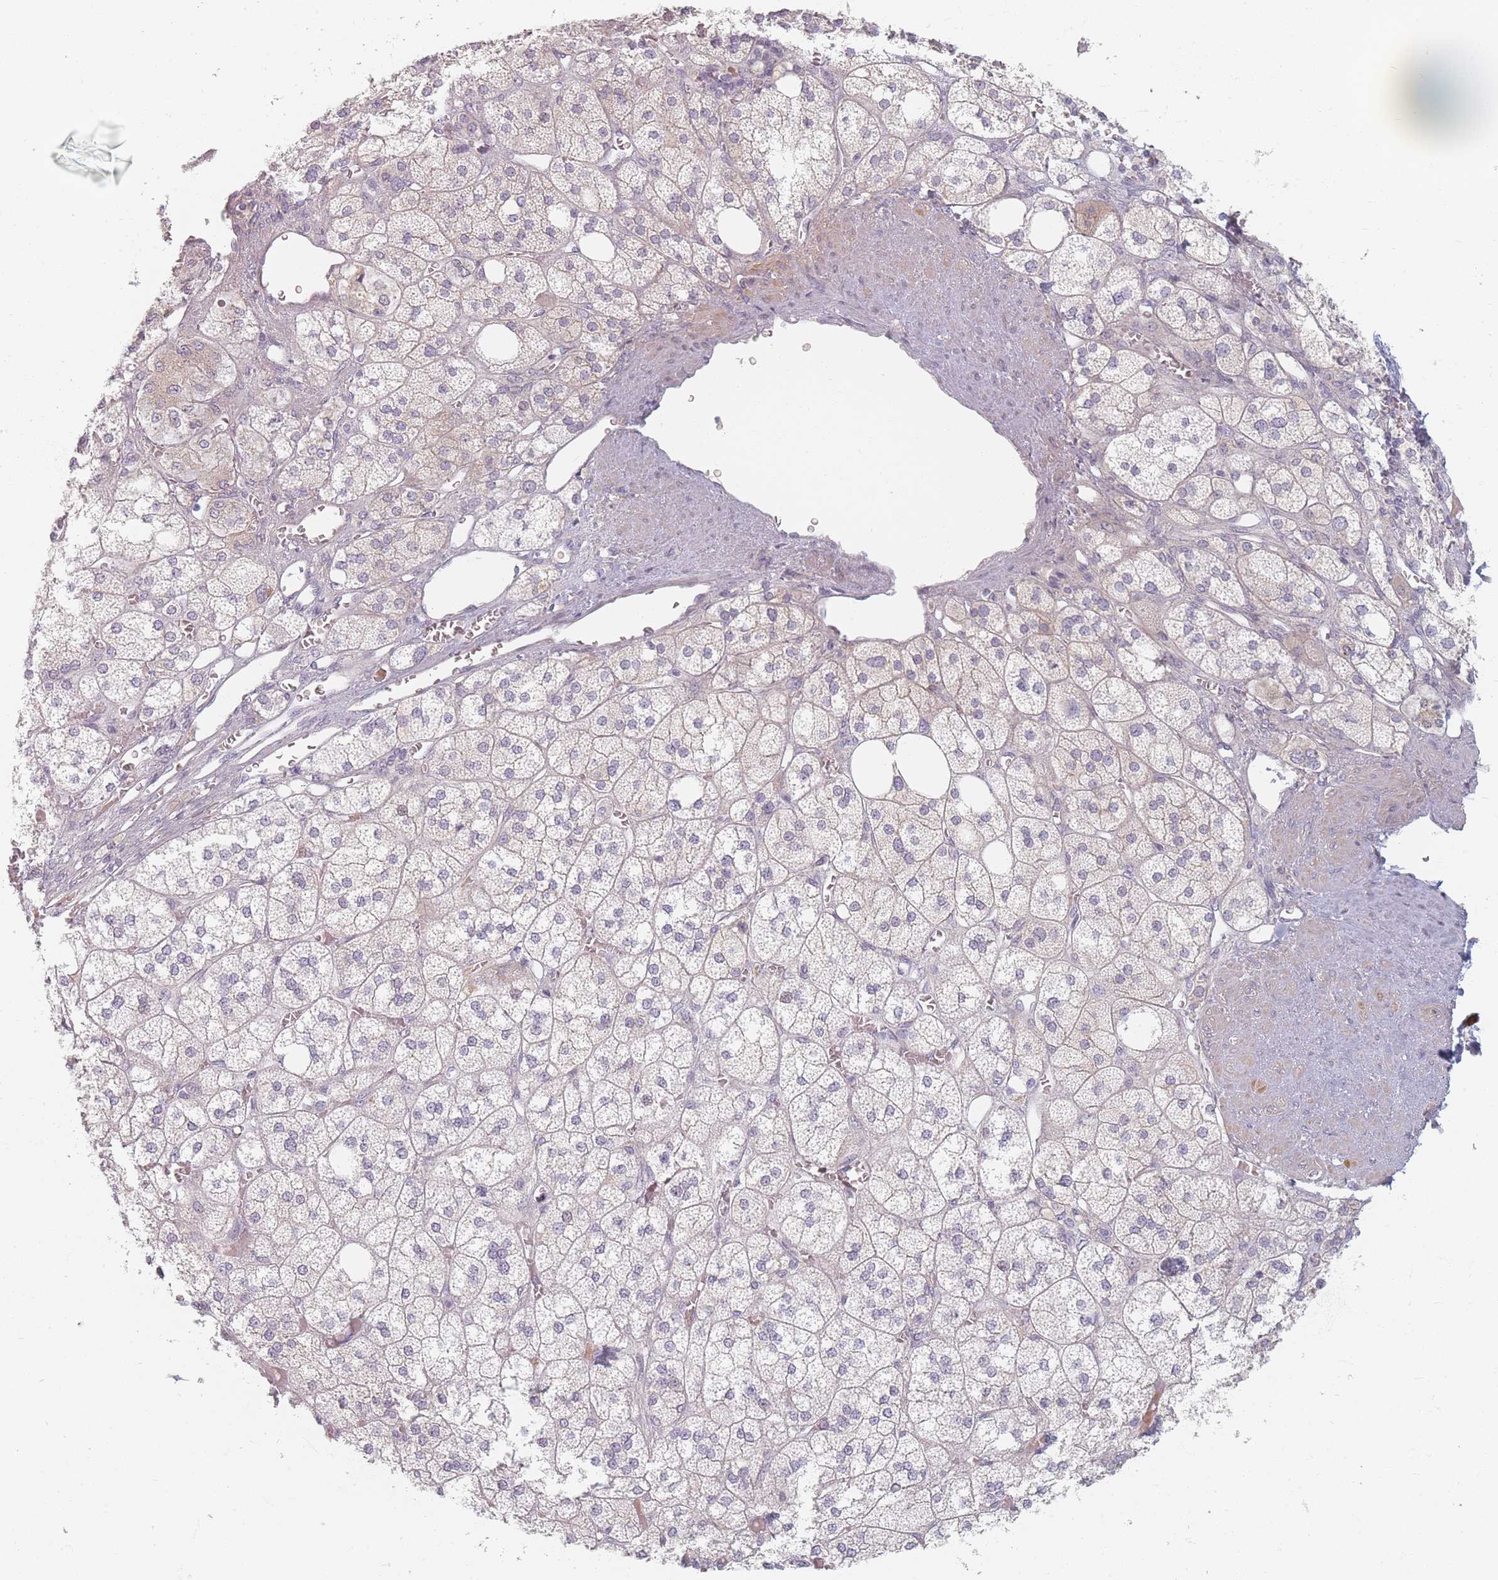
{"staining": {"intensity": "weak", "quantity": "<25%", "location": "cytoplasmic/membranous"}, "tissue": "adrenal gland", "cell_type": "Glandular cells", "image_type": "normal", "snomed": [{"axis": "morphology", "description": "Normal tissue, NOS"}, {"axis": "topography", "description": "Adrenal gland"}], "caption": "An image of human adrenal gland is negative for staining in glandular cells. (DAB immunohistochemistry visualized using brightfield microscopy, high magnification).", "gene": "TMOD1", "patient": {"sex": "male", "age": 61}}